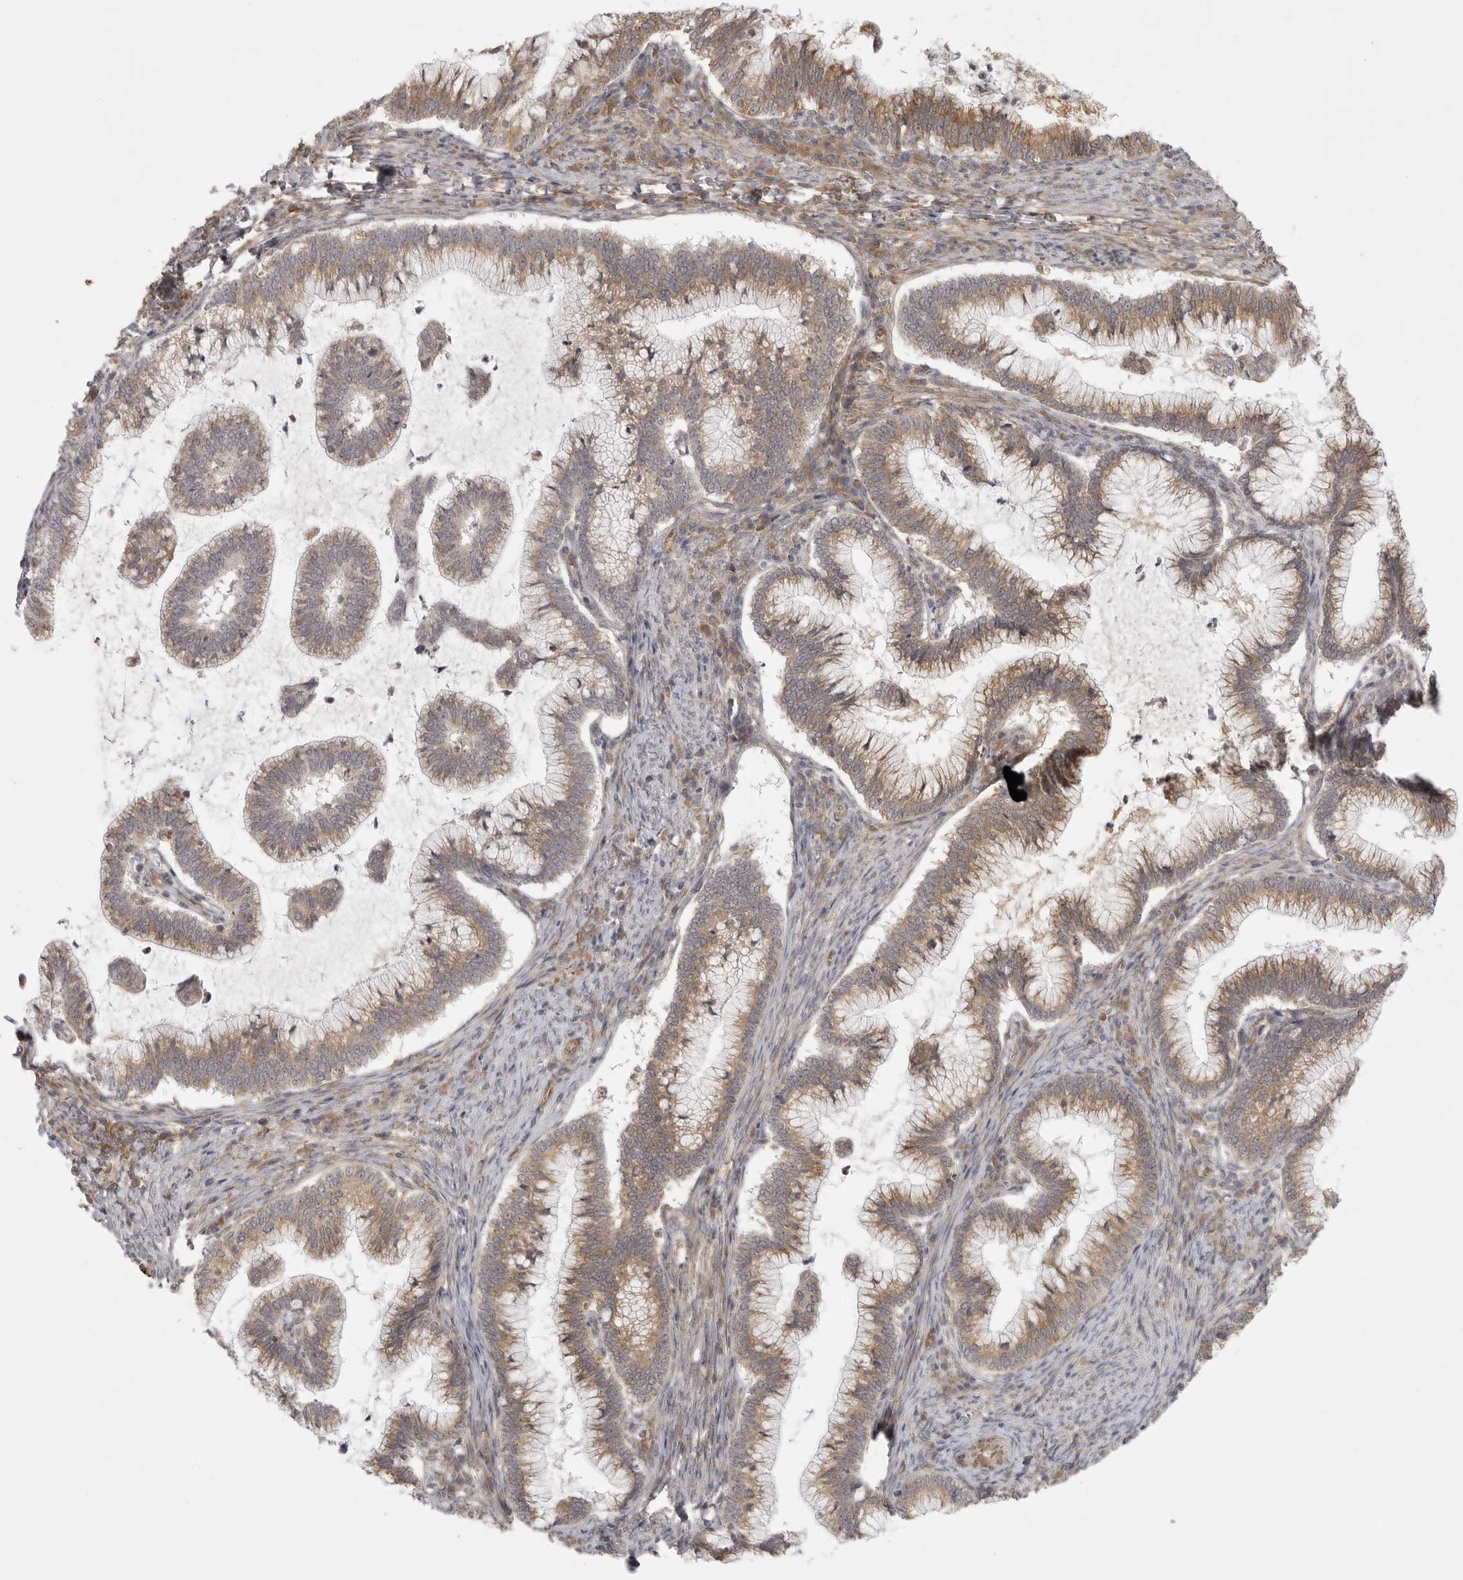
{"staining": {"intensity": "moderate", "quantity": ">75%", "location": "cytoplasmic/membranous"}, "tissue": "cervical cancer", "cell_type": "Tumor cells", "image_type": "cancer", "snomed": [{"axis": "morphology", "description": "Adenocarcinoma, NOS"}, {"axis": "topography", "description": "Cervix"}], "caption": "Protein expression by immunohistochemistry (IHC) reveals moderate cytoplasmic/membranous positivity in approximately >75% of tumor cells in cervical cancer (adenocarcinoma).", "gene": "CERS2", "patient": {"sex": "female", "age": 36}}